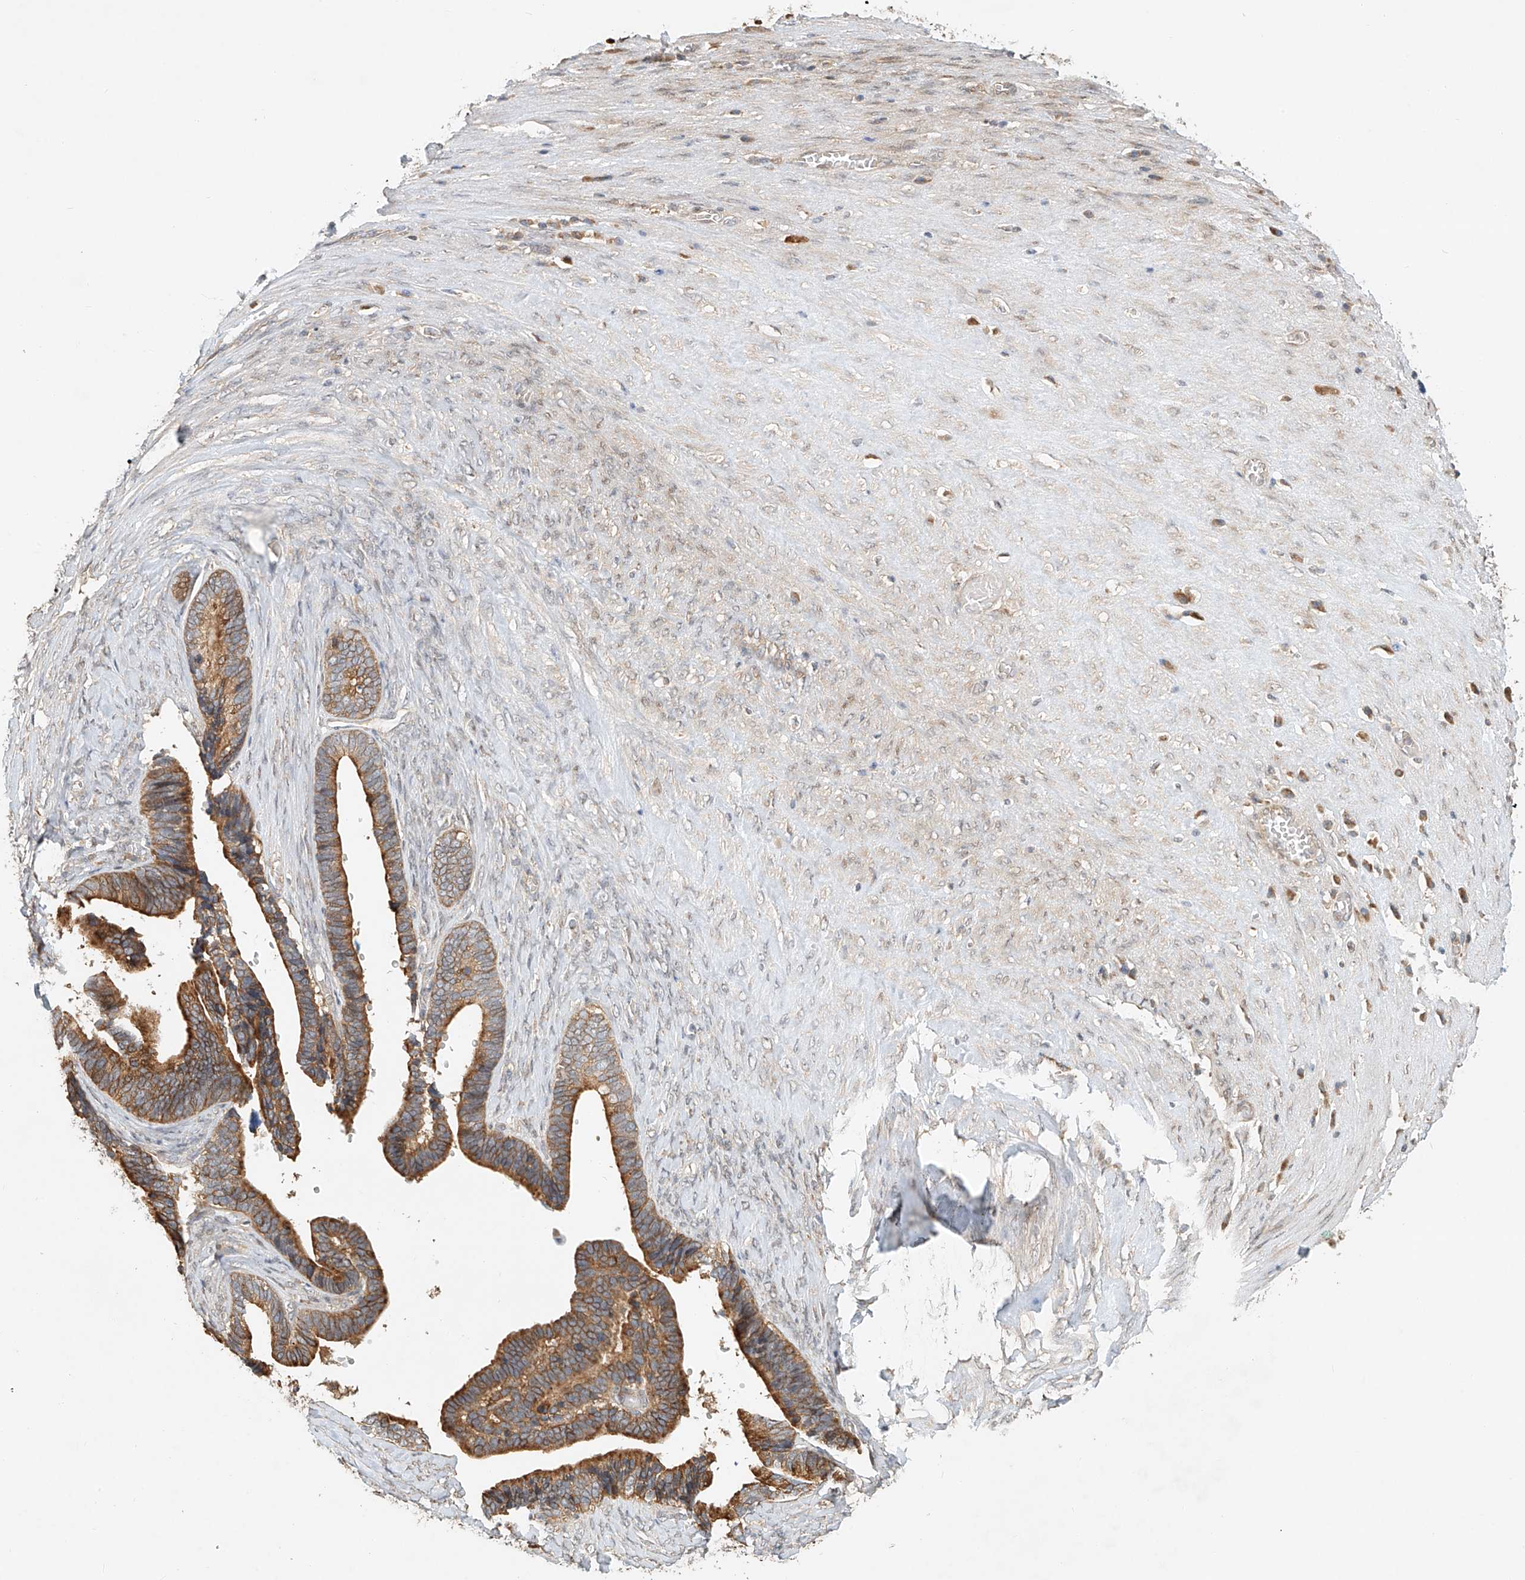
{"staining": {"intensity": "moderate", "quantity": ">75%", "location": "cytoplasmic/membranous"}, "tissue": "ovarian cancer", "cell_type": "Tumor cells", "image_type": "cancer", "snomed": [{"axis": "morphology", "description": "Cystadenocarcinoma, serous, NOS"}, {"axis": "topography", "description": "Ovary"}], "caption": "Tumor cells exhibit medium levels of moderate cytoplasmic/membranous positivity in about >75% of cells in ovarian serous cystadenocarcinoma. (IHC, brightfield microscopy, high magnification).", "gene": "TMEM61", "patient": {"sex": "female", "age": 56}}